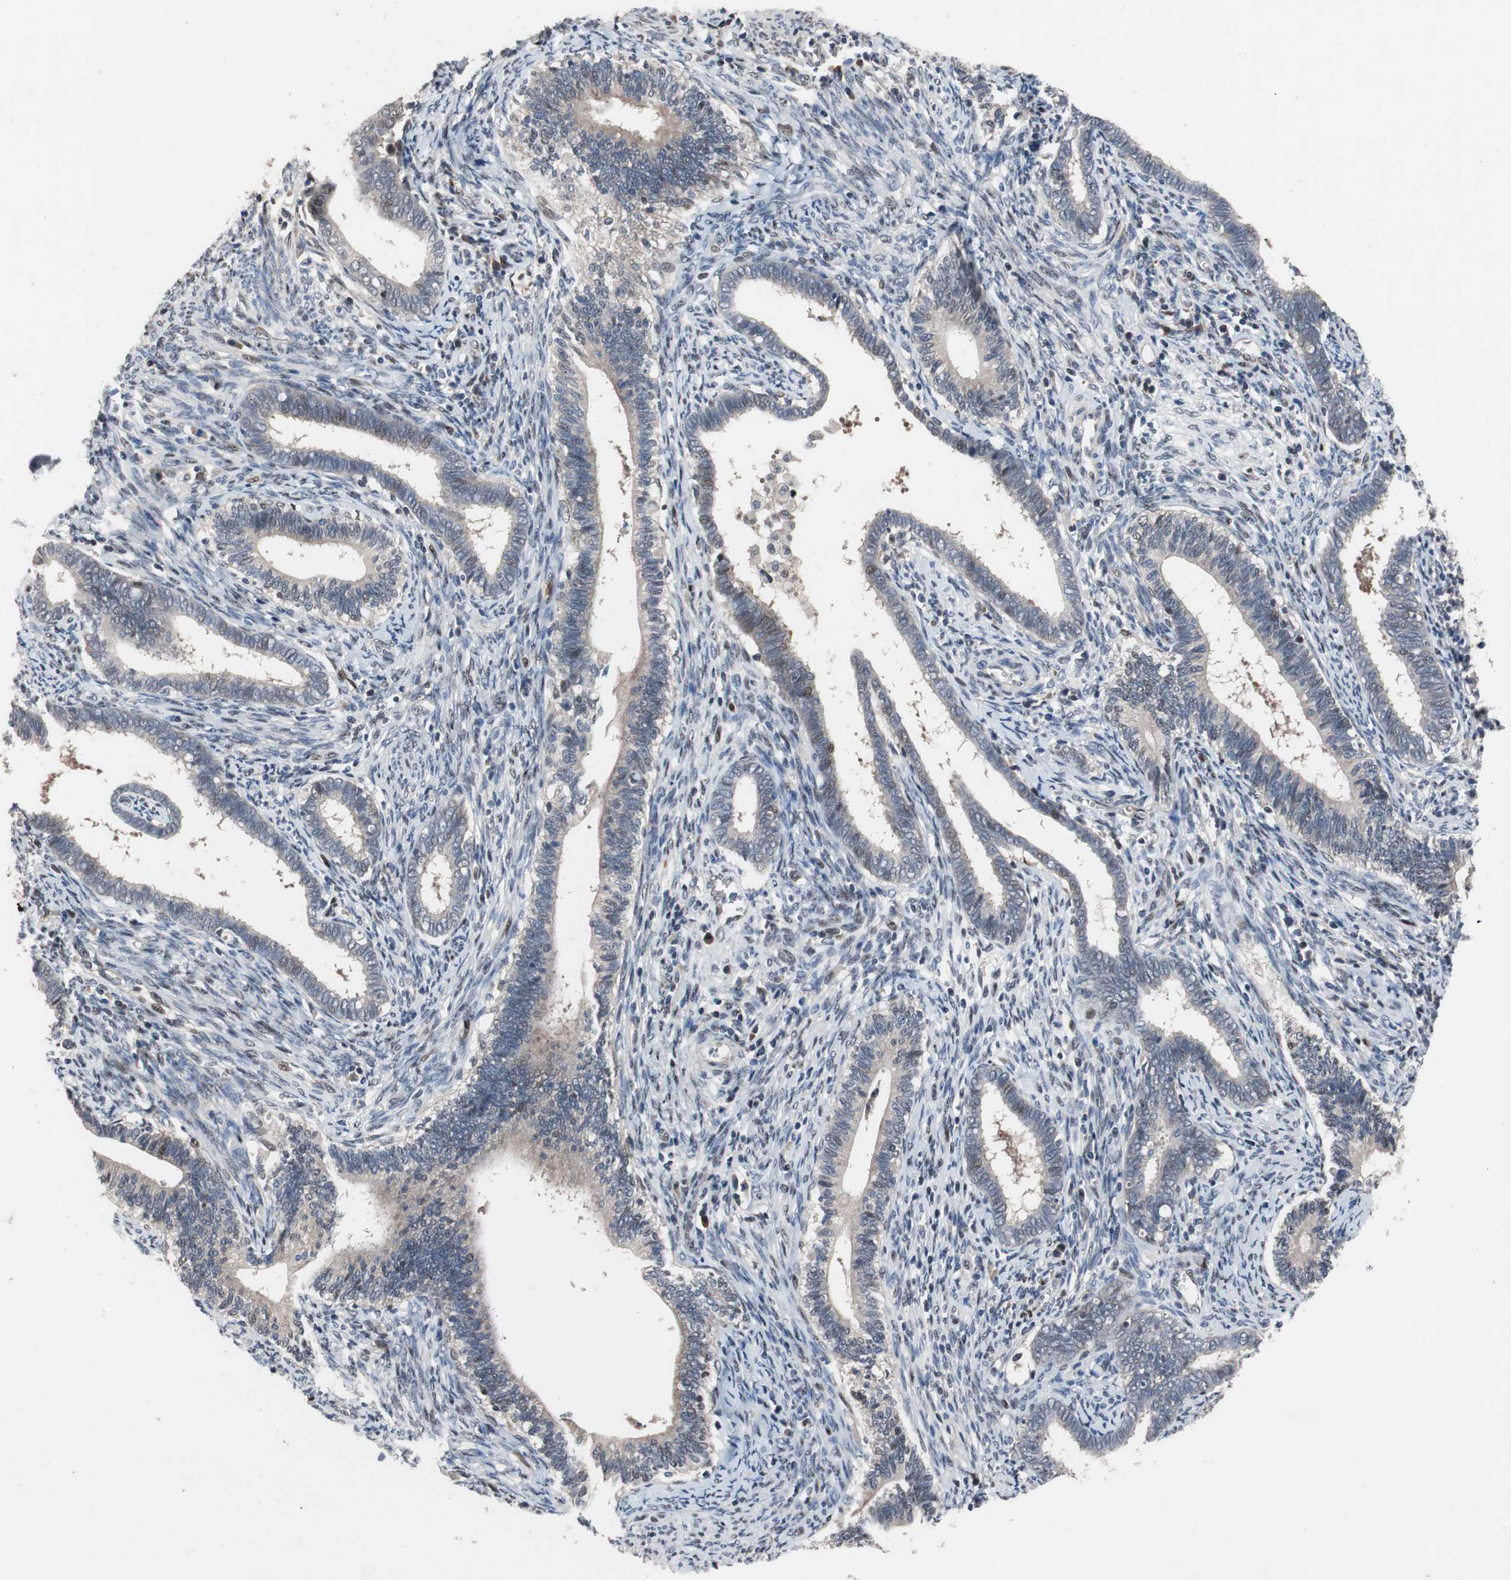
{"staining": {"intensity": "weak", "quantity": "<25%", "location": "cytoplasmic/membranous,nuclear"}, "tissue": "cervical cancer", "cell_type": "Tumor cells", "image_type": "cancer", "snomed": [{"axis": "morphology", "description": "Adenocarcinoma, NOS"}, {"axis": "topography", "description": "Cervix"}], "caption": "Tumor cells are negative for brown protein staining in adenocarcinoma (cervical).", "gene": "SOX7", "patient": {"sex": "female", "age": 44}}